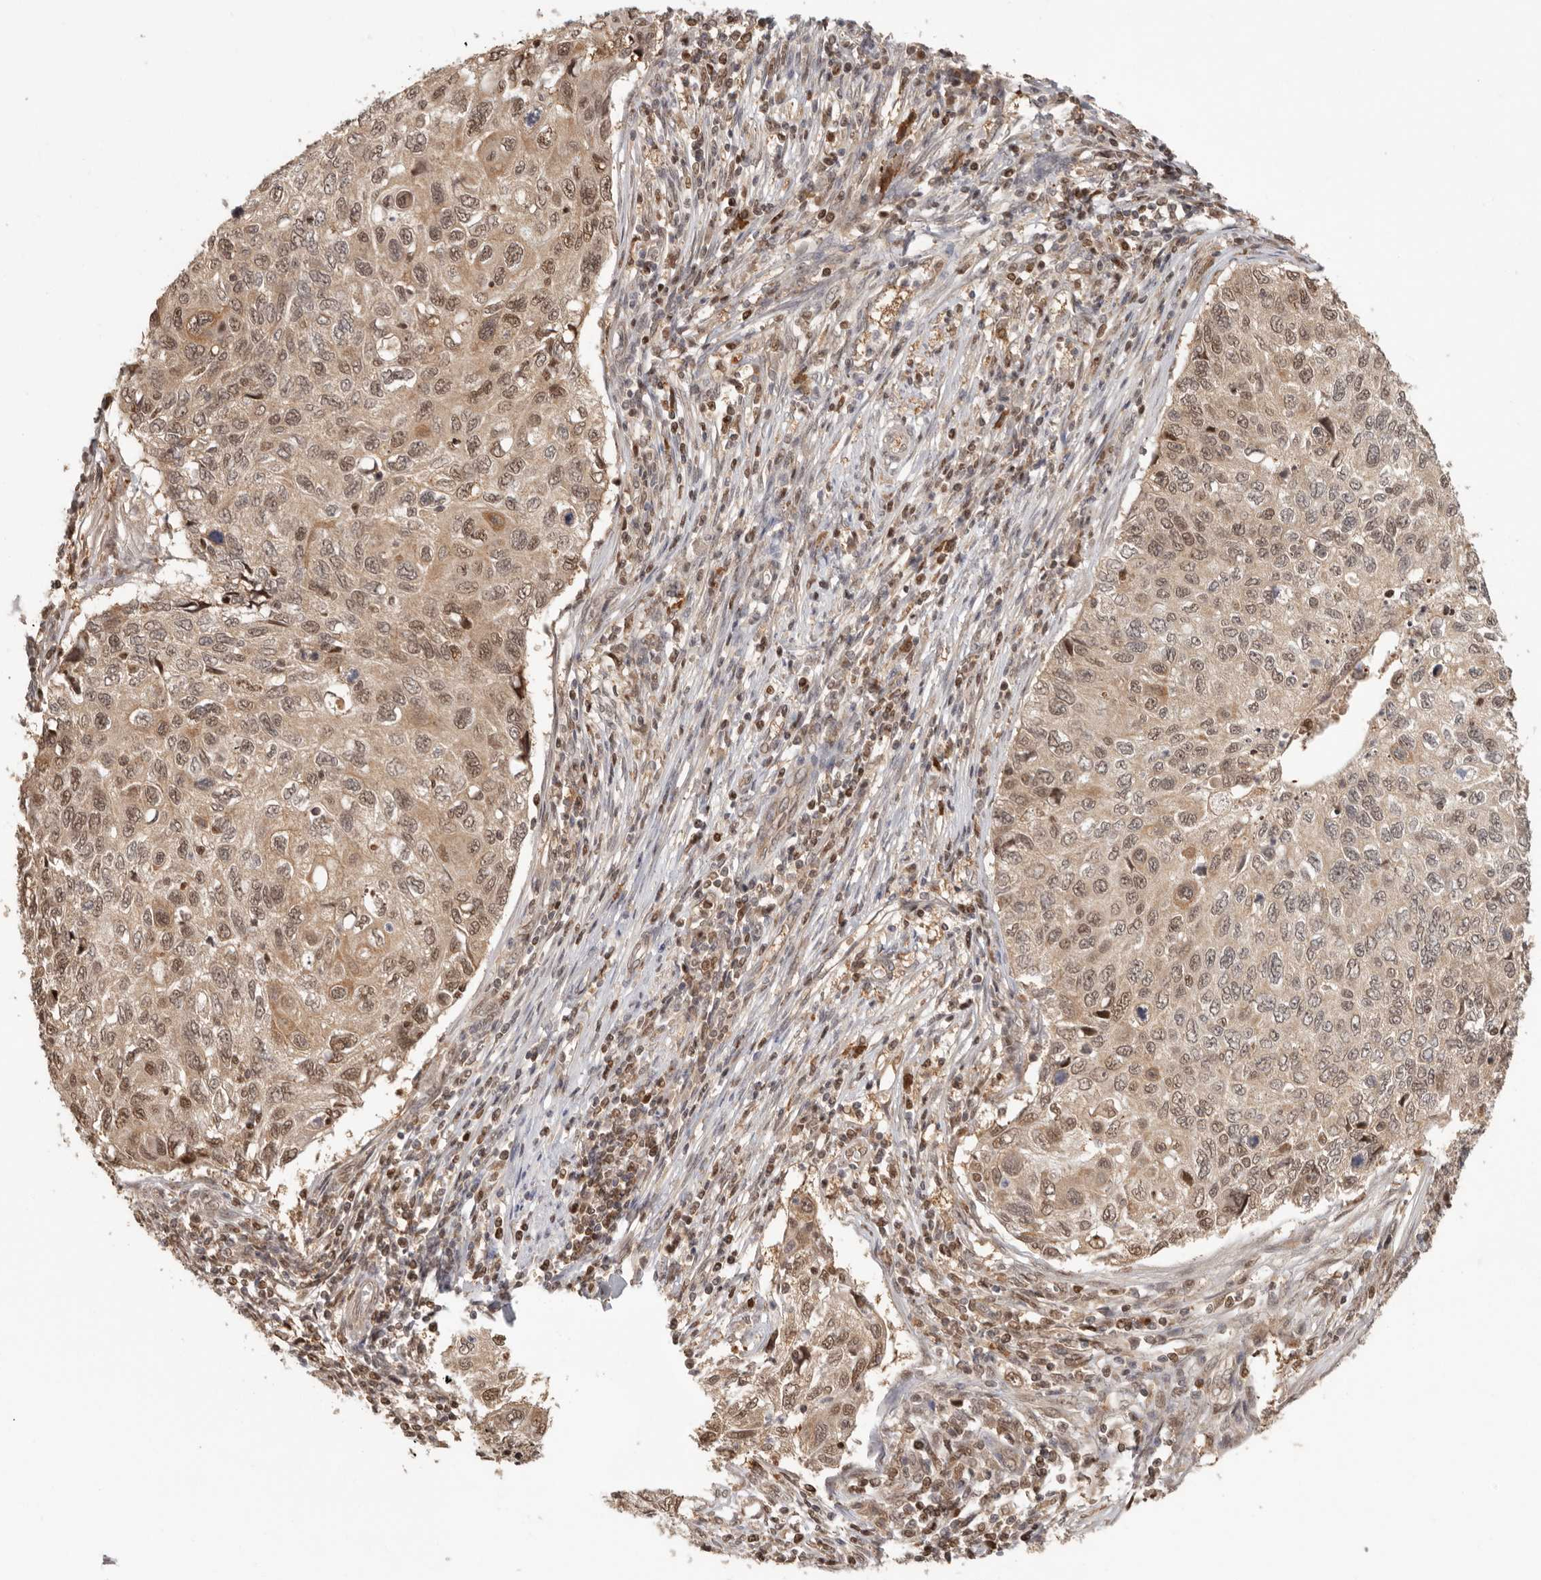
{"staining": {"intensity": "moderate", "quantity": ">75%", "location": "nuclear"}, "tissue": "cervical cancer", "cell_type": "Tumor cells", "image_type": "cancer", "snomed": [{"axis": "morphology", "description": "Squamous cell carcinoma, NOS"}, {"axis": "topography", "description": "Cervix"}], "caption": "Immunohistochemical staining of human squamous cell carcinoma (cervical) reveals moderate nuclear protein expression in approximately >75% of tumor cells.", "gene": "PSMA5", "patient": {"sex": "female", "age": 70}}